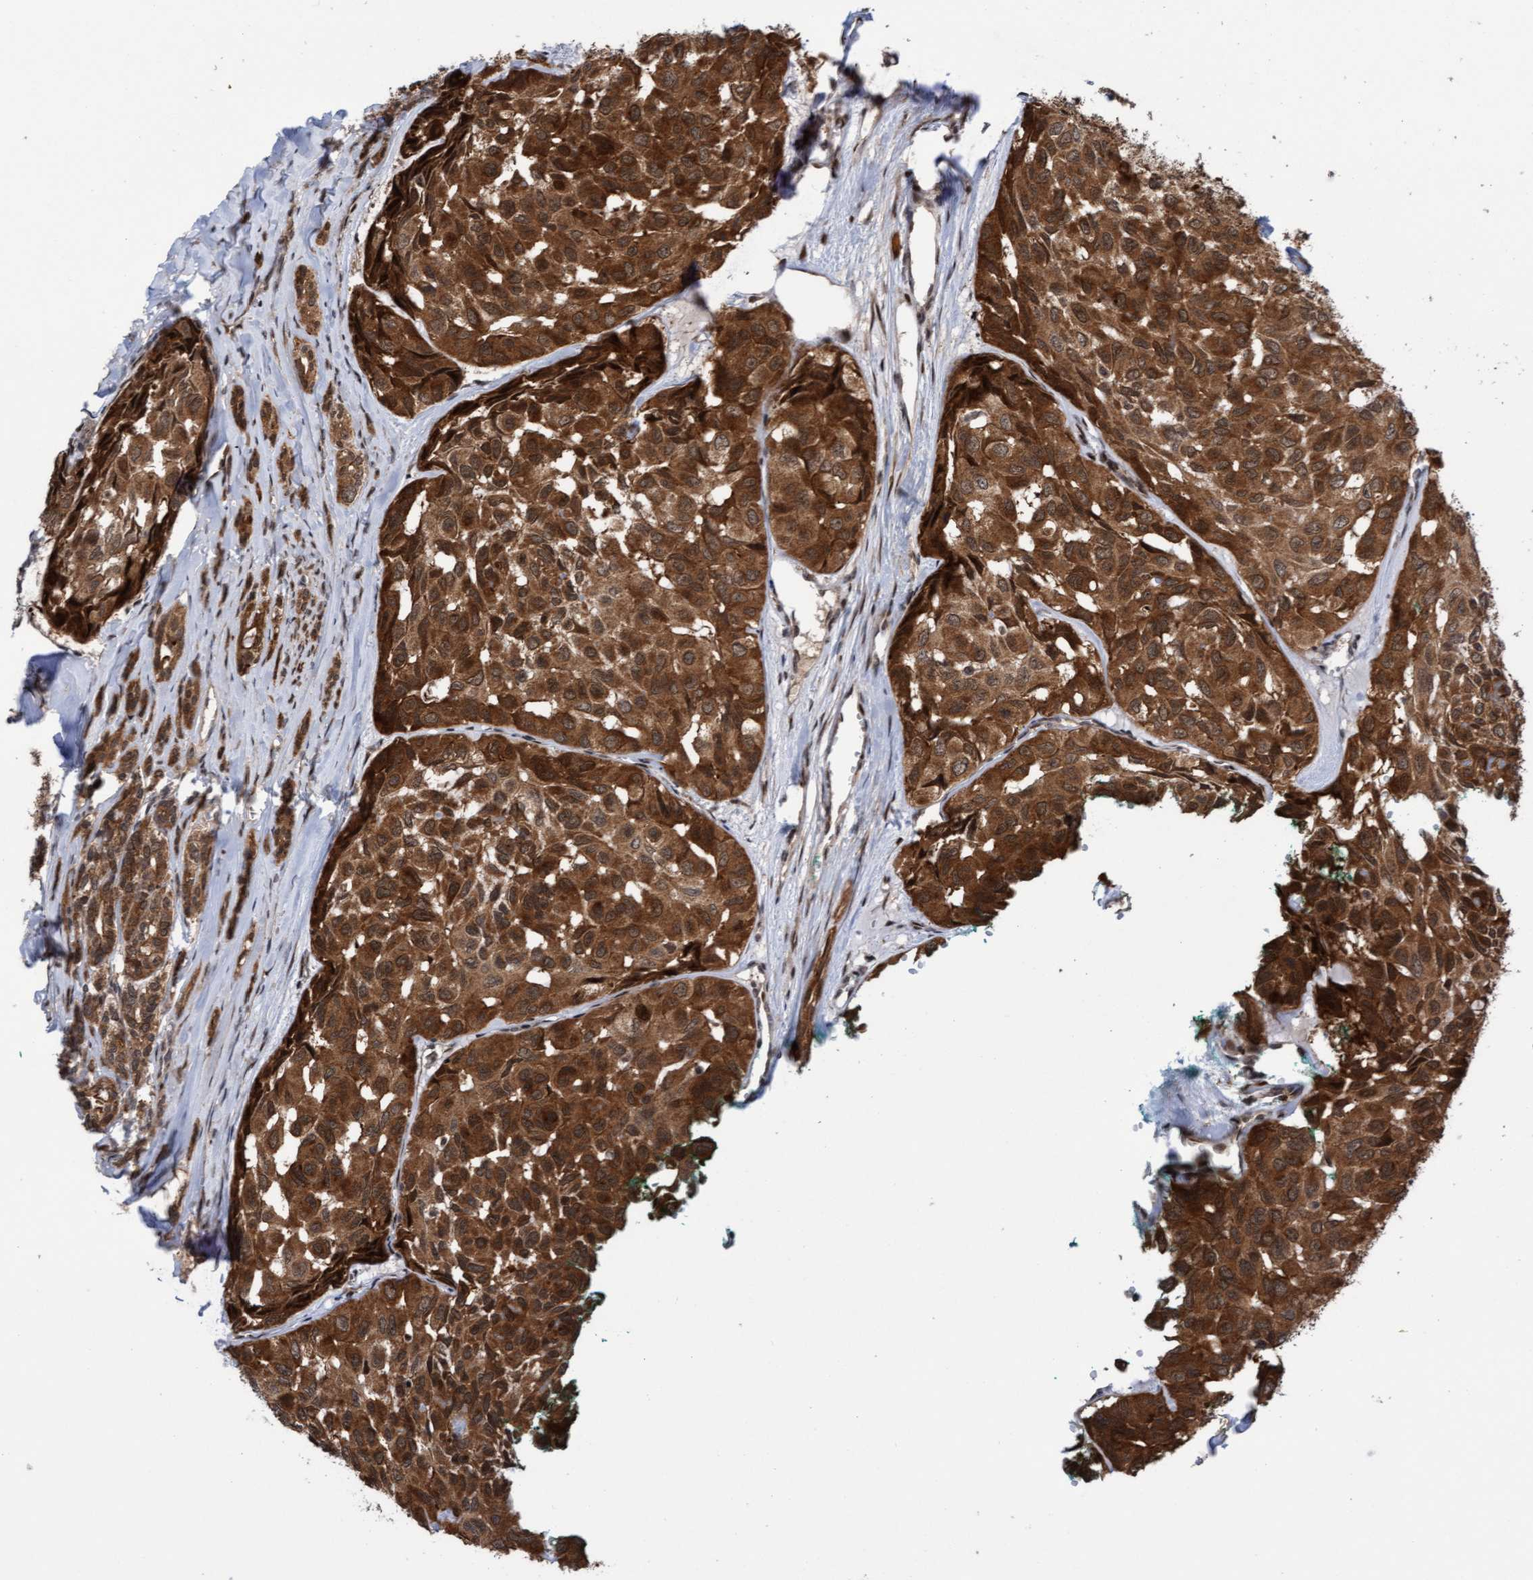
{"staining": {"intensity": "strong", "quantity": ">75%", "location": "cytoplasmic/membranous"}, "tissue": "head and neck cancer", "cell_type": "Tumor cells", "image_type": "cancer", "snomed": [{"axis": "morphology", "description": "Adenocarcinoma, NOS"}, {"axis": "topography", "description": "Salivary gland, NOS"}, {"axis": "topography", "description": "Head-Neck"}], "caption": "The immunohistochemical stain highlights strong cytoplasmic/membranous expression in tumor cells of head and neck adenocarcinoma tissue.", "gene": "ITFG1", "patient": {"sex": "female", "age": 76}}